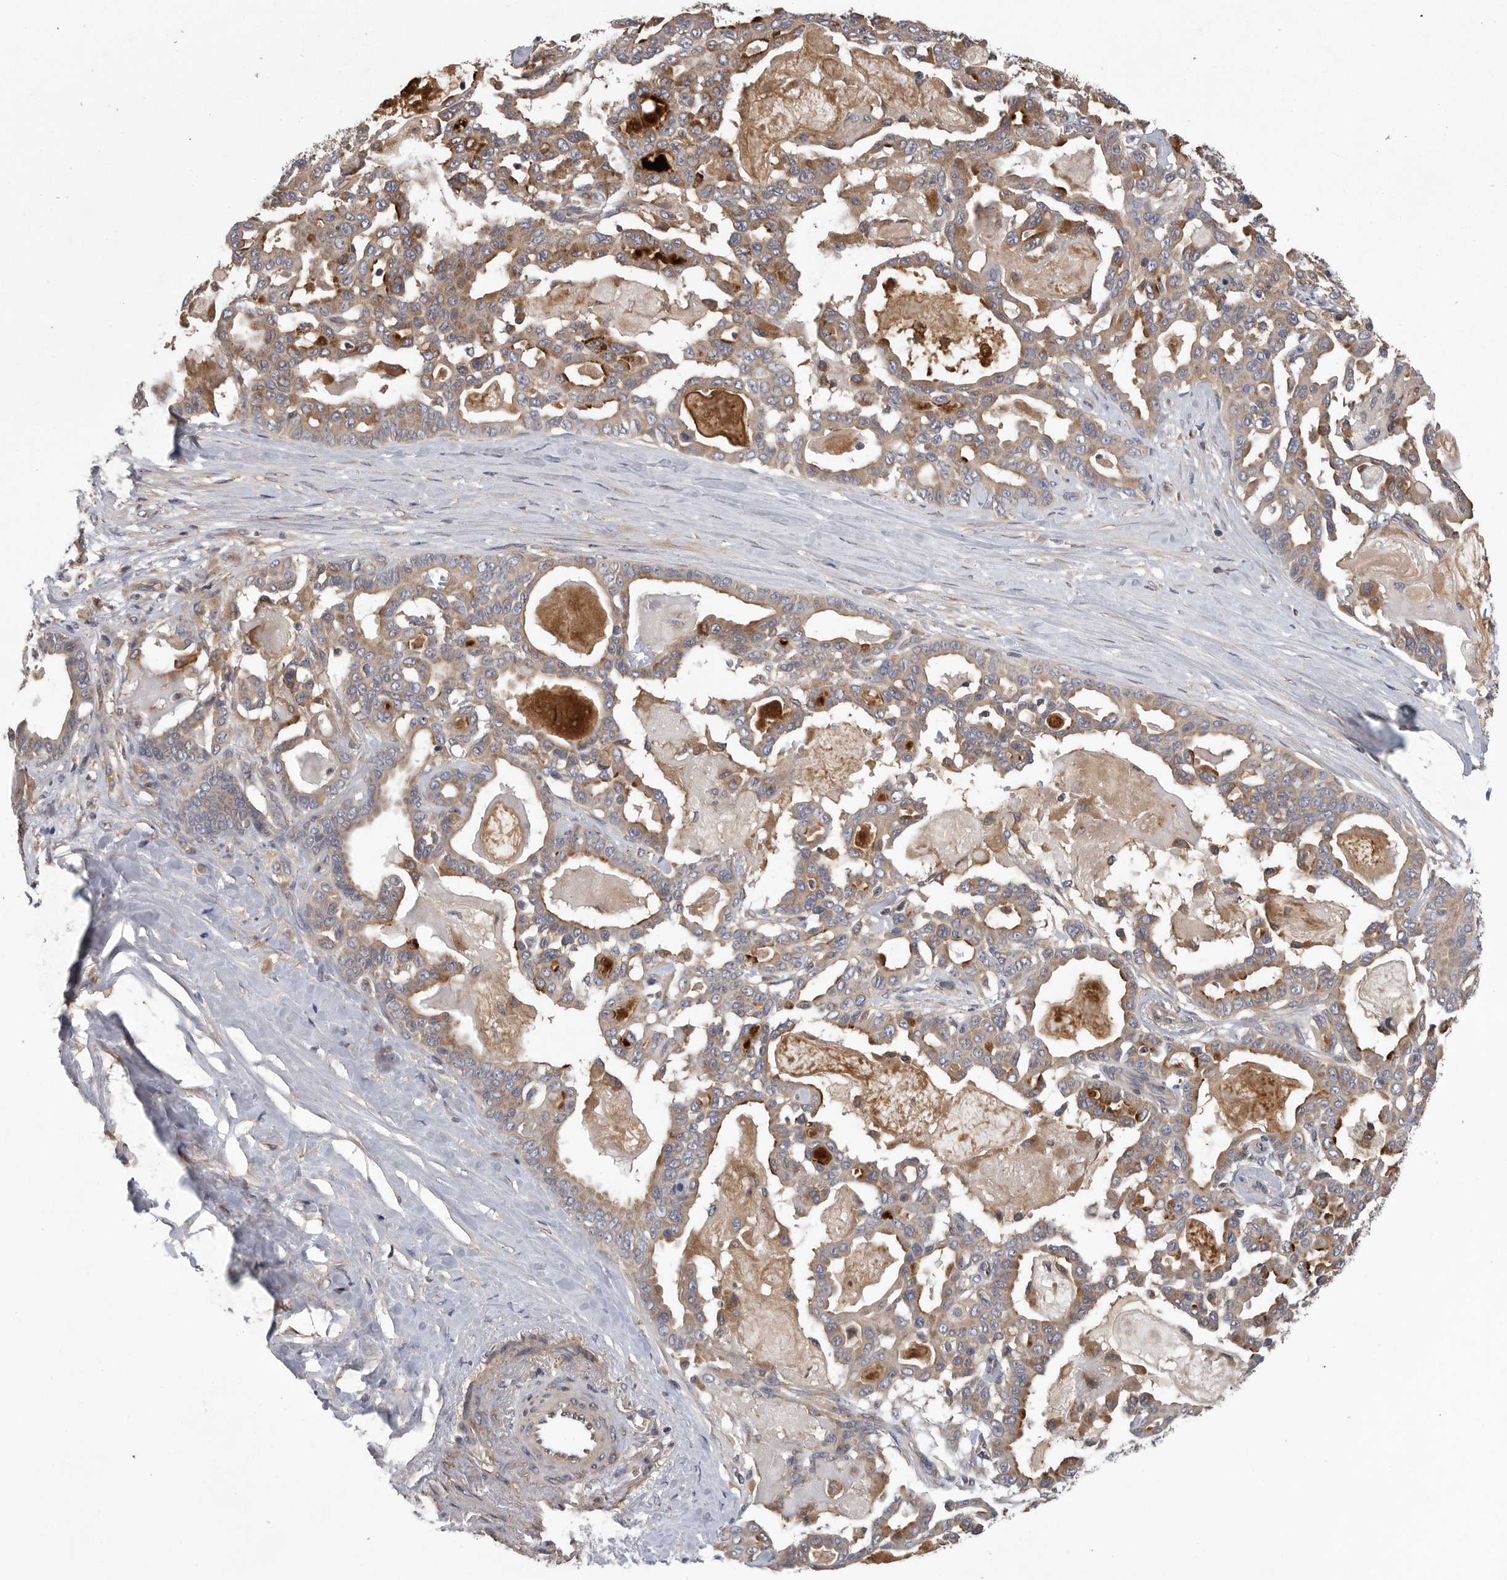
{"staining": {"intensity": "moderate", "quantity": ">75%", "location": "cytoplasmic/membranous"}, "tissue": "pancreatic cancer", "cell_type": "Tumor cells", "image_type": "cancer", "snomed": [{"axis": "morphology", "description": "Adenocarcinoma, NOS"}, {"axis": "topography", "description": "Pancreas"}], "caption": "The photomicrograph reveals staining of pancreatic cancer (adenocarcinoma), revealing moderate cytoplasmic/membranous protein staining (brown color) within tumor cells.", "gene": "OXR1", "patient": {"sex": "male", "age": 63}}